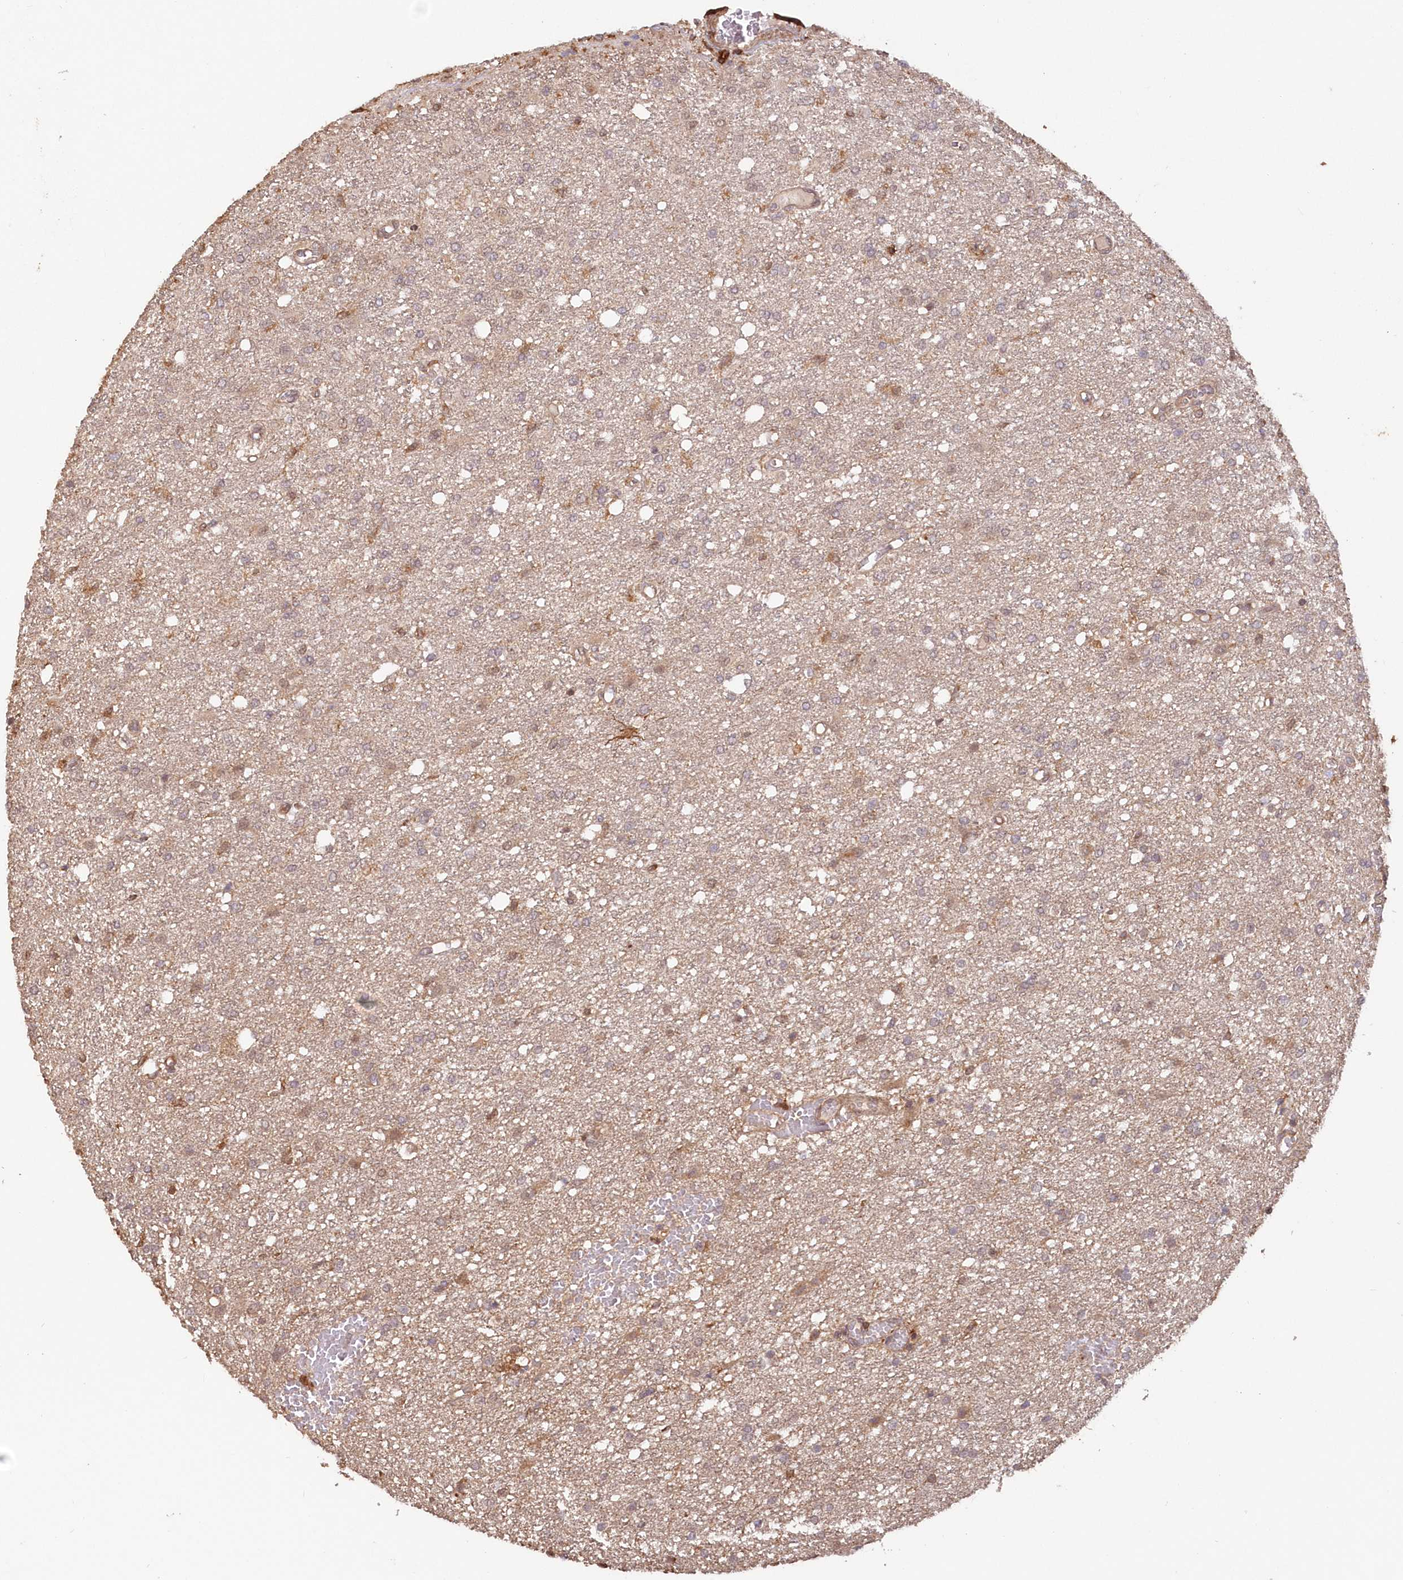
{"staining": {"intensity": "weak", "quantity": "25%-75%", "location": "cytoplasmic/membranous"}, "tissue": "glioma", "cell_type": "Tumor cells", "image_type": "cancer", "snomed": [{"axis": "morphology", "description": "Glioma, malignant, High grade"}, {"axis": "topography", "description": "Brain"}], "caption": "Immunohistochemical staining of human high-grade glioma (malignant) shows low levels of weak cytoplasmic/membranous staining in about 25%-75% of tumor cells. Nuclei are stained in blue.", "gene": "SNED1", "patient": {"sex": "female", "age": 59}}